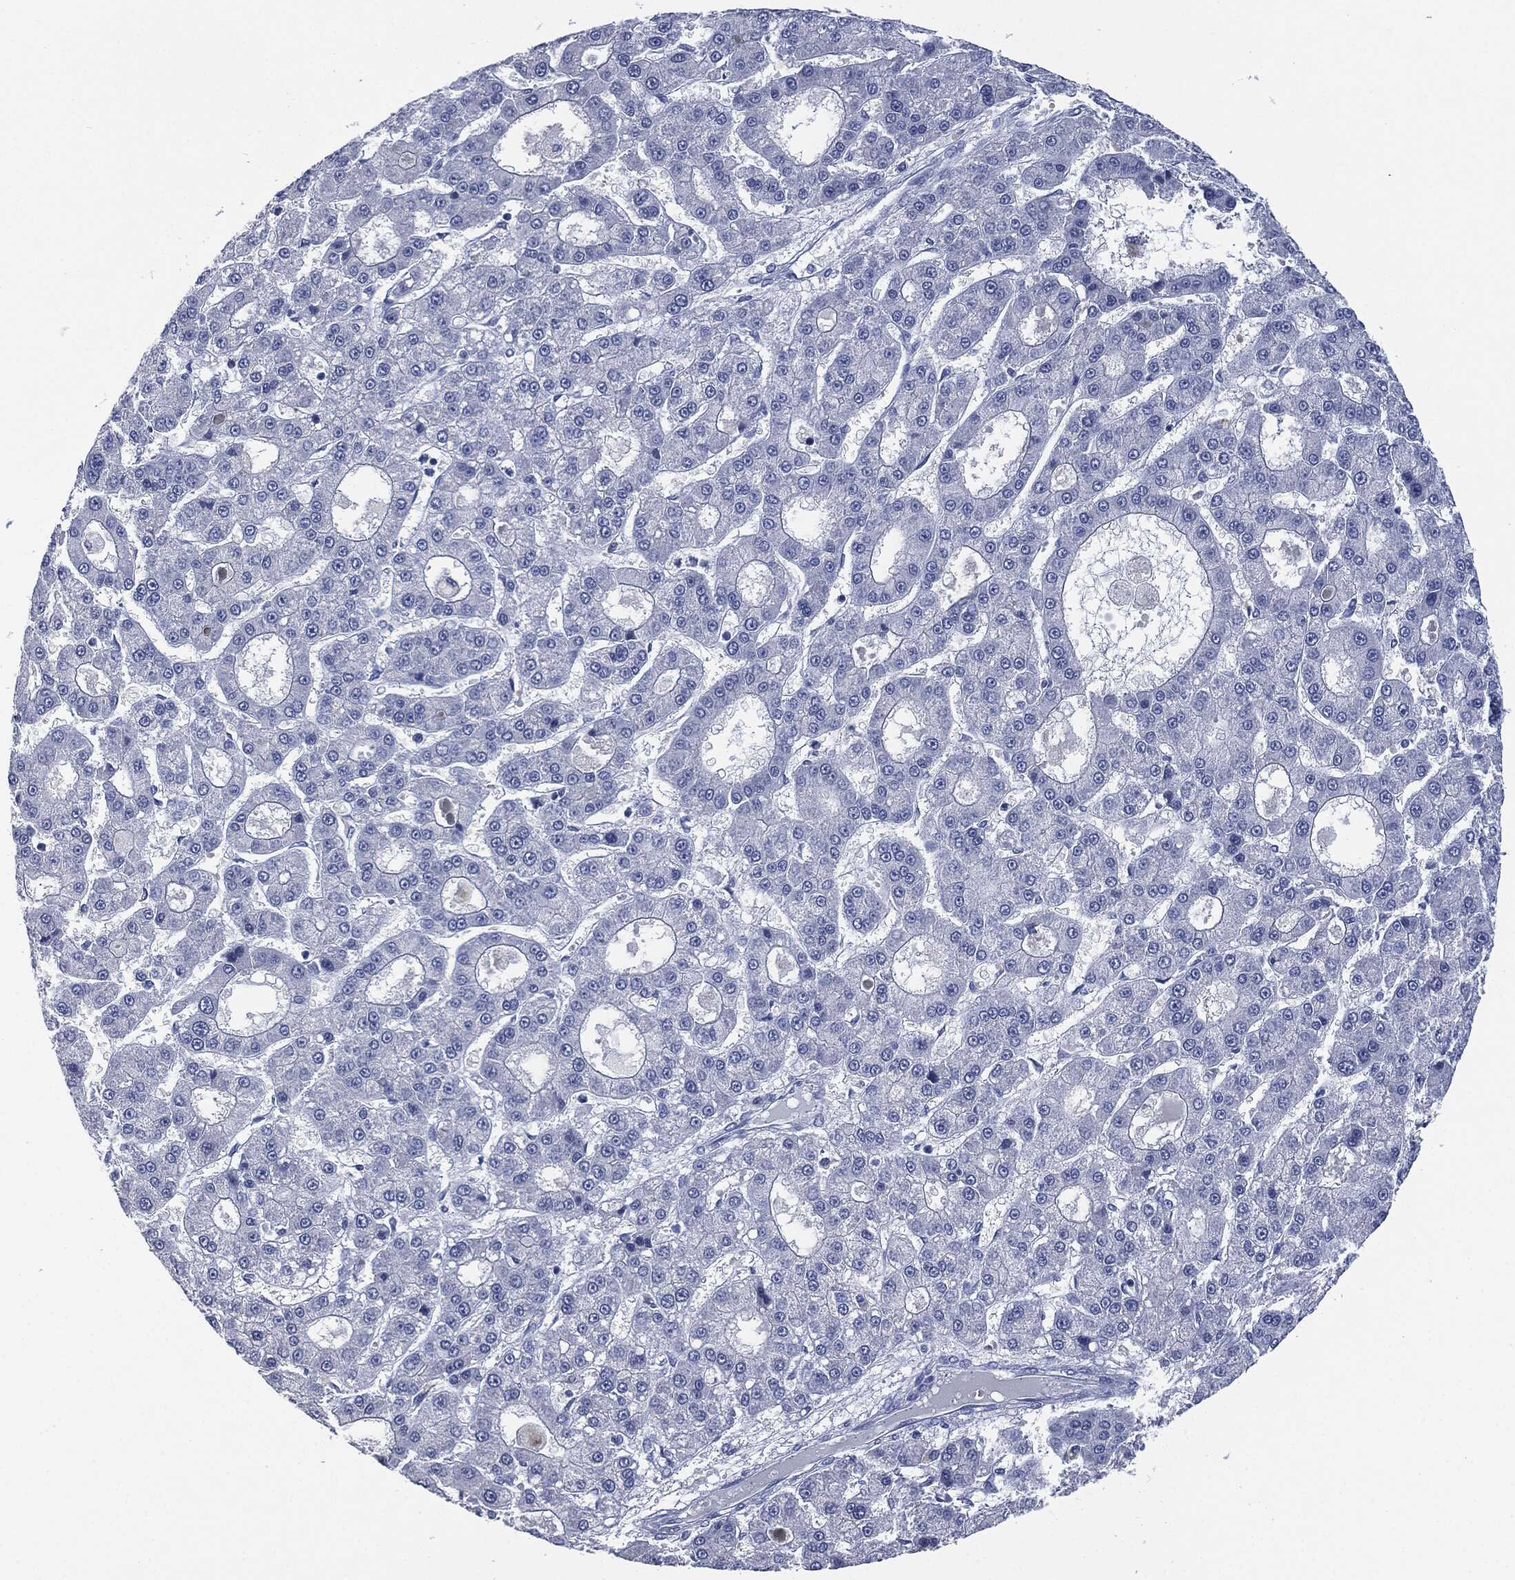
{"staining": {"intensity": "negative", "quantity": "none", "location": "none"}, "tissue": "liver cancer", "cell_type": "Tumor cells", "image_type": "cancer", "snomed": [{"axis": "morphology", "description": "Carcinoma, Hepatocellular, NOS"}, {"axis": "topography", "description": "Liver"}], "caption": "High power microscopy photomicrograph of an immunohistochemistry photomicrograph of liver cancer, revealing no significant positivity in tumor cells.", "gene": "MUC16", "patient": {"sex": "male", "age": 70}}